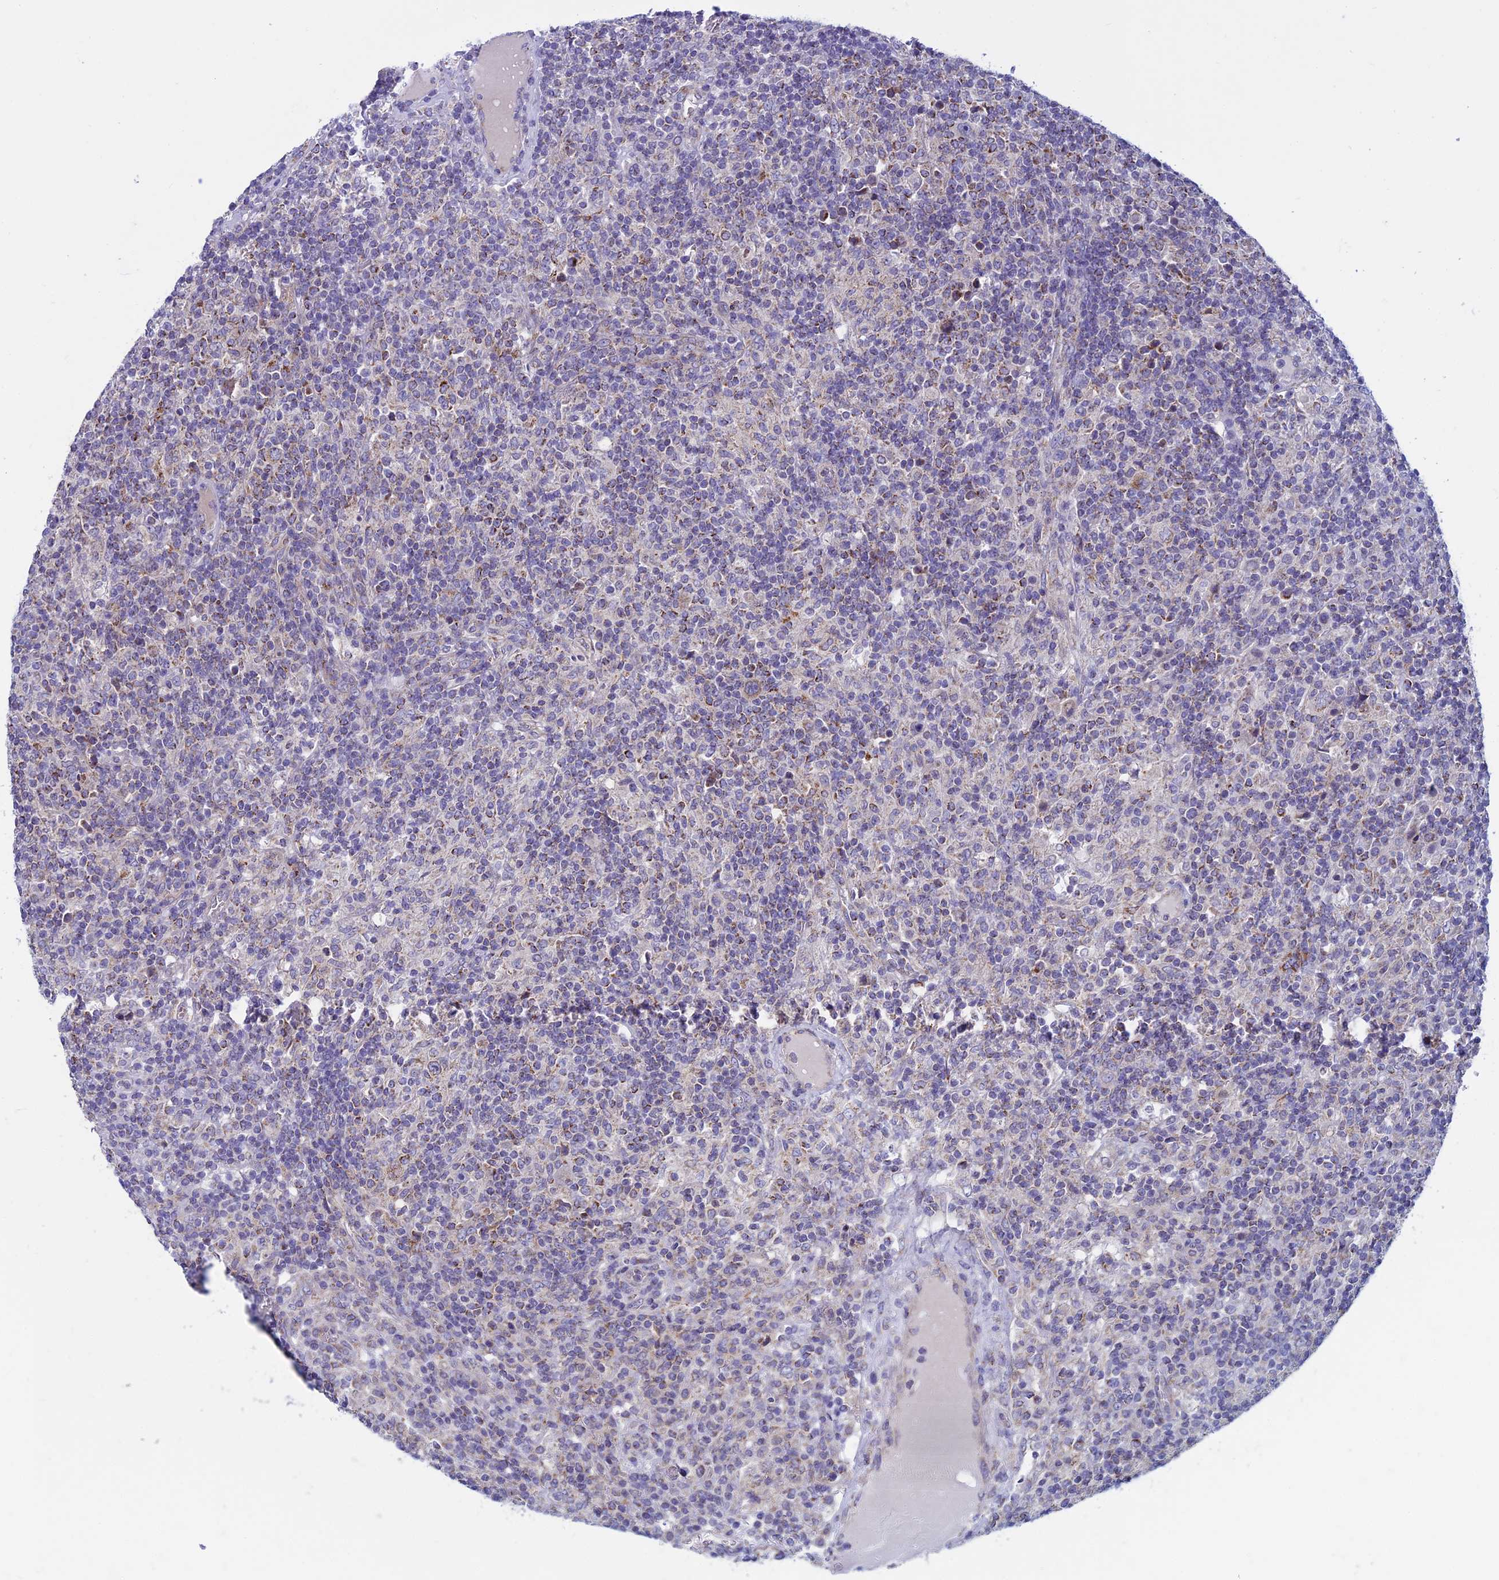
{"staining": {"intensity": "negative", "quantity": "none", "location": "none"}, "tissue": "lymphoma", "cell_type": "Tumor cells", "image_type": "cancer", "snomed": [{"axis": "morphology", "description": "Hodgkin's disease, NOS"}, {"axis": "topography", "description": "Lymph node"}], "caption": "Tumor cells show no significant staining in lymphoma.", "gene": "MFSD12", "patient": {"sex": "male", "age": 70}}